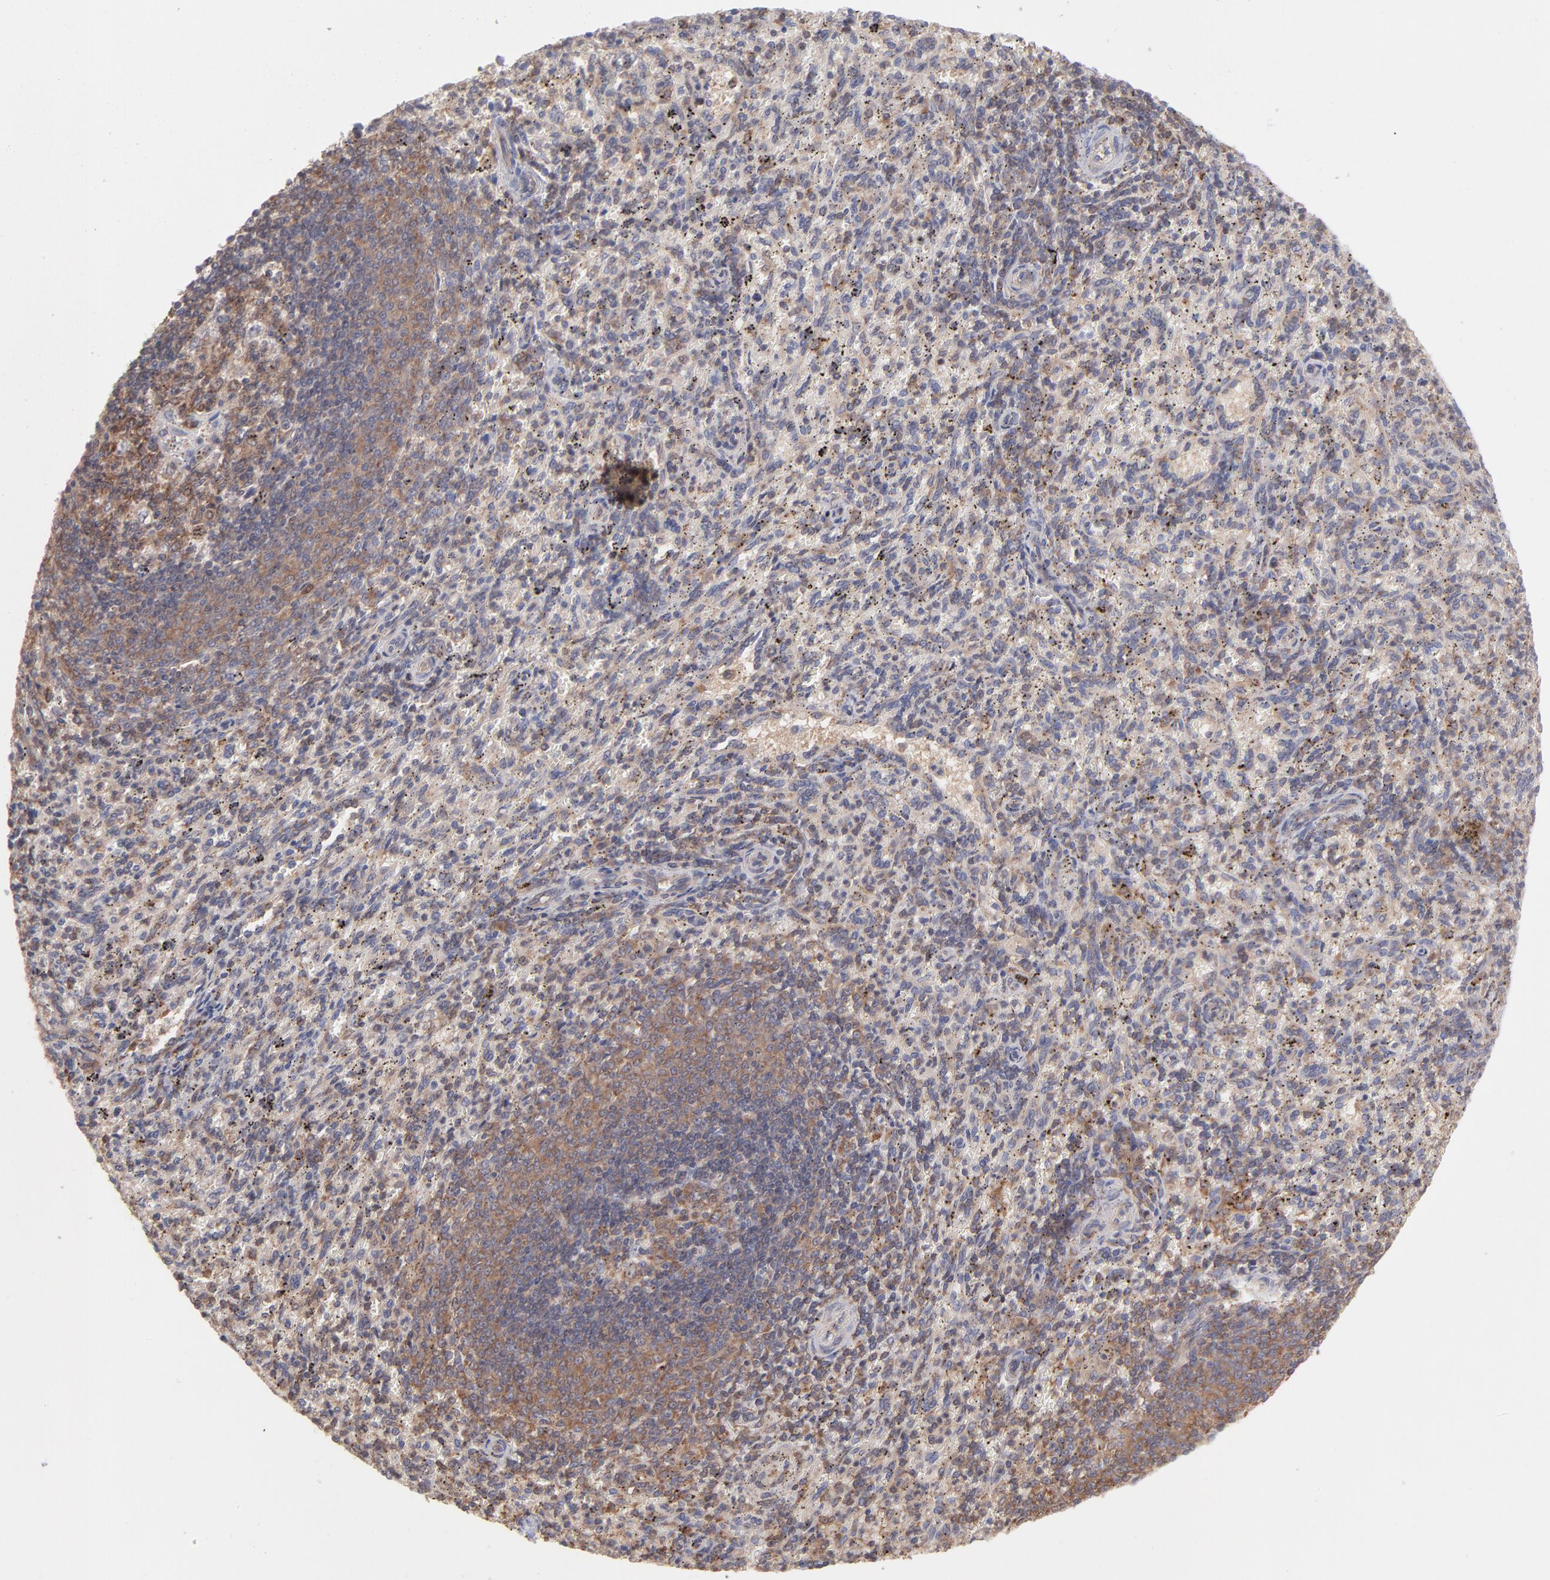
{"staining": {"intensity": "moderate", "quantity": ">75%", "location": "cytoplasmic/membranous"}, "tissue": "spleen", "cell_type": "Cells in red pulp", "image_type": "normal", "snomed": [{"axis": "morphology", "description": "Normal tissue, NOS"}, {"axis": "topography", "description": "Spleen"}], "caption": "Cells in red pulp exhibit moderate cytoplasmic/membranous staining in approximately >75% of cells in unremarkable spleen. The protein of interest is shown in brown color, while the nuclei are stained blue.", "gene": "MAPRE1", "patient": {"sex": "female", "age": 10}}